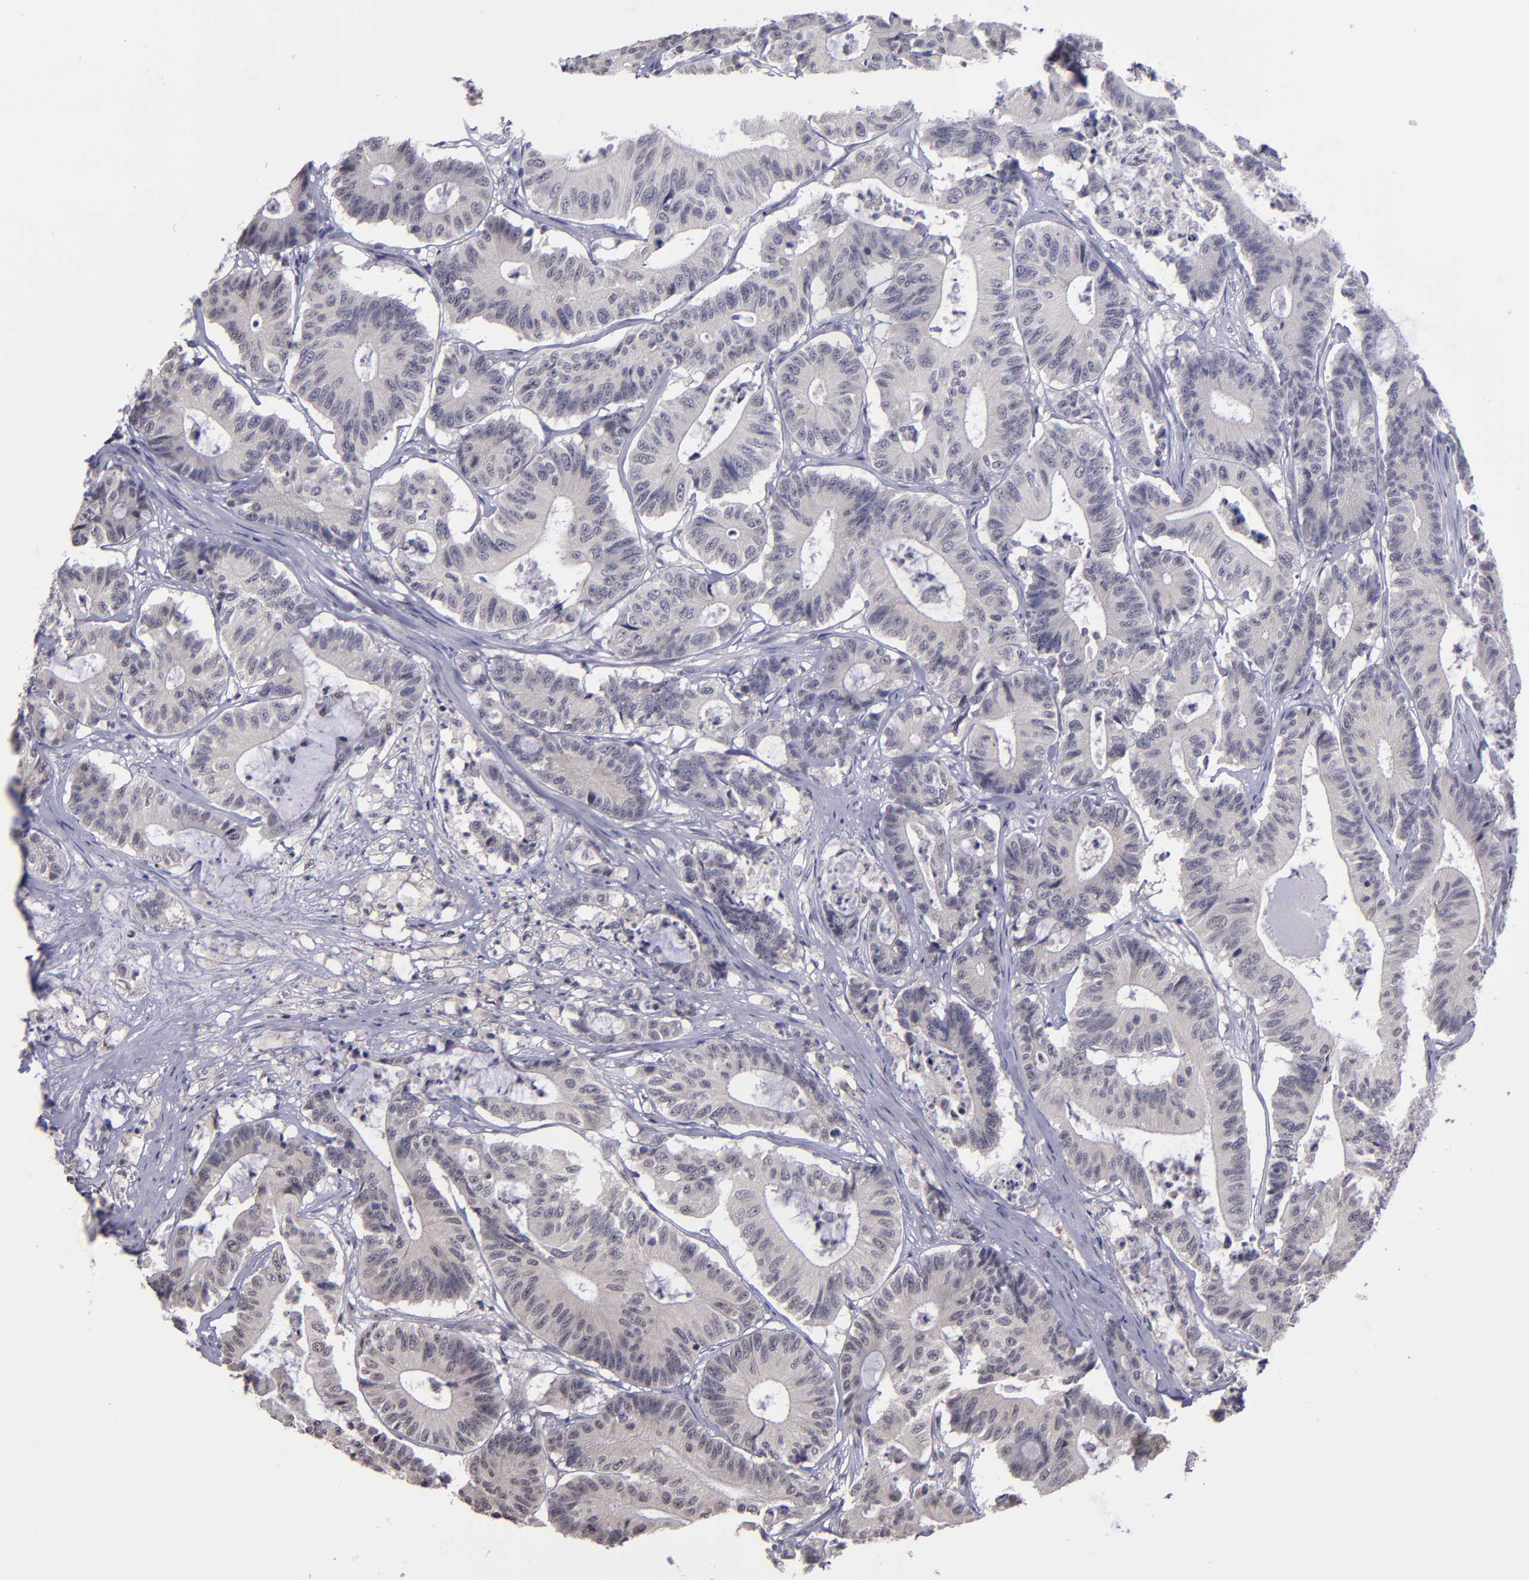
{"staining": {"intensity": "weak", "quantity": "25%-75%", "location": "cytoplasmic/membranous"}, "tissue": "colorectal cancer", "cell_type": "Tumor cells", "image_type": "cancer", "snomed": [{"axis": "morphology", "description": "Adenocarcinoma, NOS"}, {"axis": "topography", "description": "Colon"}], "caption": "The histopathology image reveals immunohistochemical staining of colorectal cancer (adenocarcinoma). There is weak cytoplasmic/membranous positivity is seen in approximately 25%-75% of tumor cells. Nuclei are stained in blue.", "gene": "NRXN3", "patient": {"sex": "female", "age": 84}}